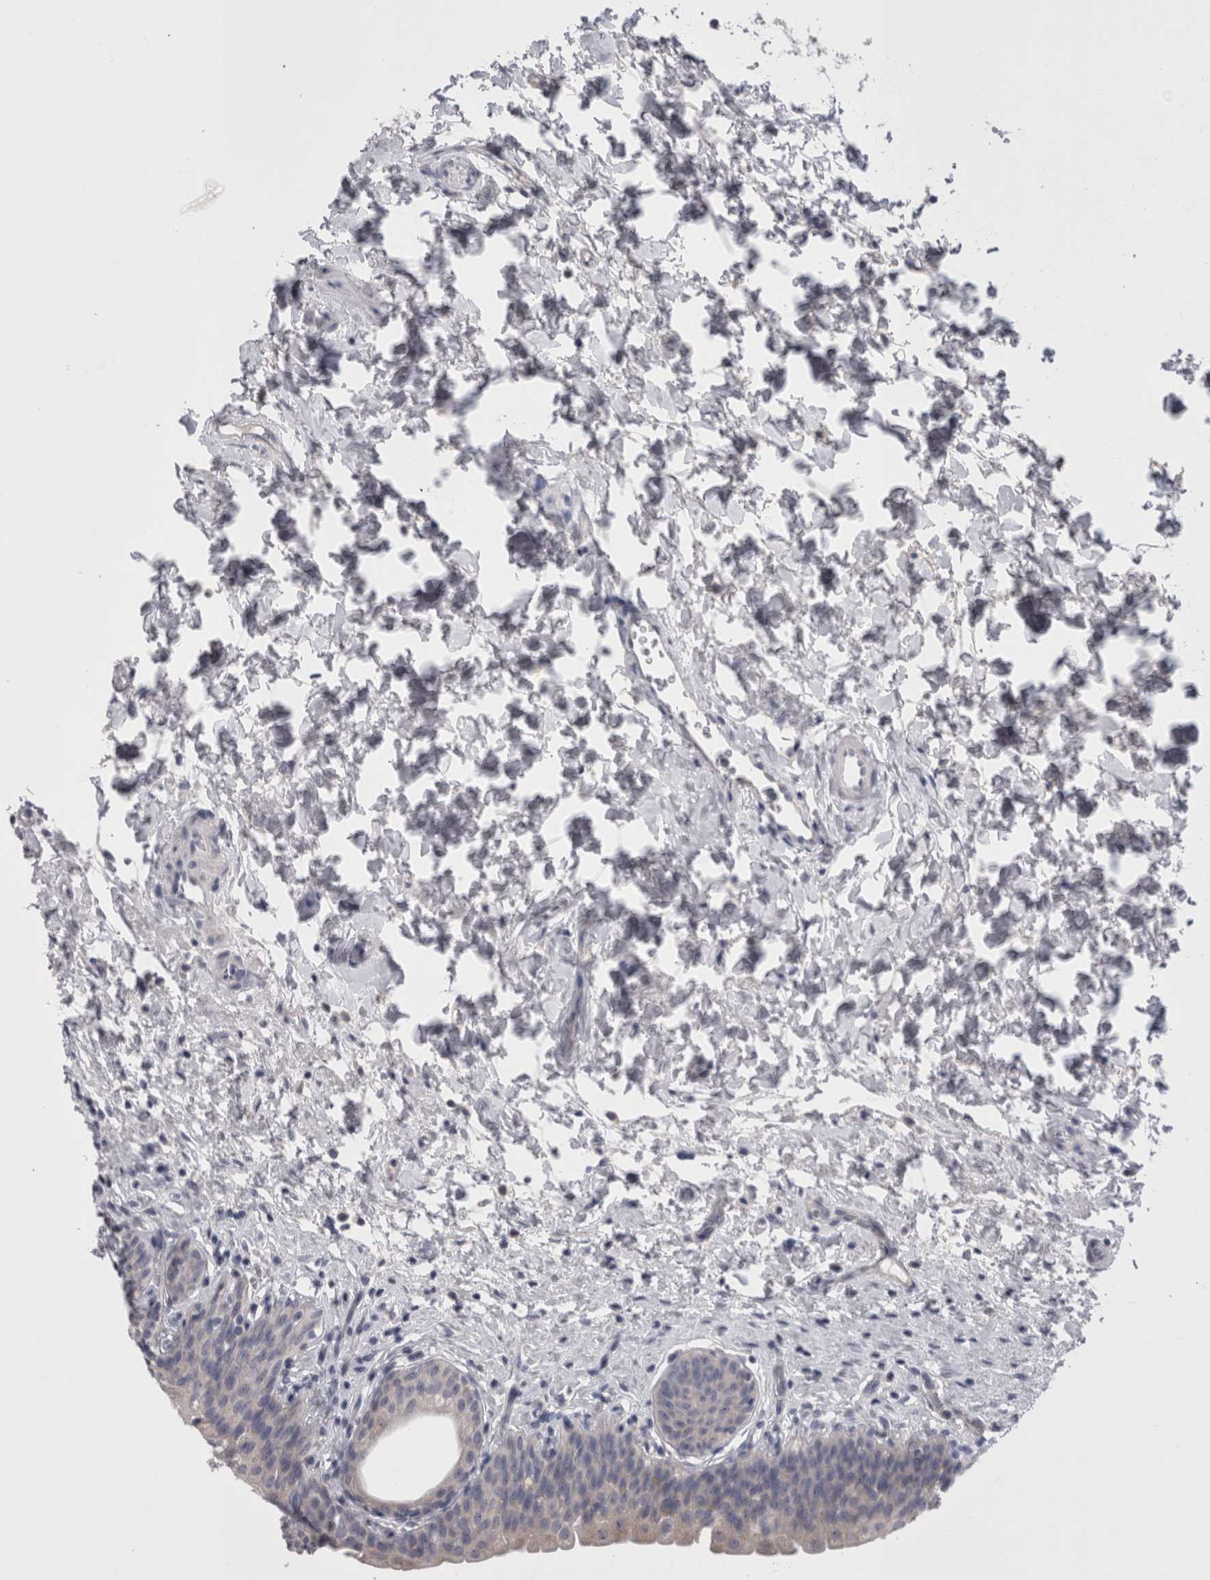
{"staining": {"intensity": "negative", "quantity": "none", "location": "none"}, "tissue": "urinary bladder", "cell_type": "Urothelial cells", "image_type": "normal", "snomed": [{"axis": "morphology", "description": "Normal tissue, NOS"}, {"axis": "topography", "description": "Urinary bladder"}], "caption": "Urinary bladder stained for a protein using immunohistochemistry displays no positivity urothelial cells.", "gene": "PWP2", "patient": {"sex": "male", "age": 83}}